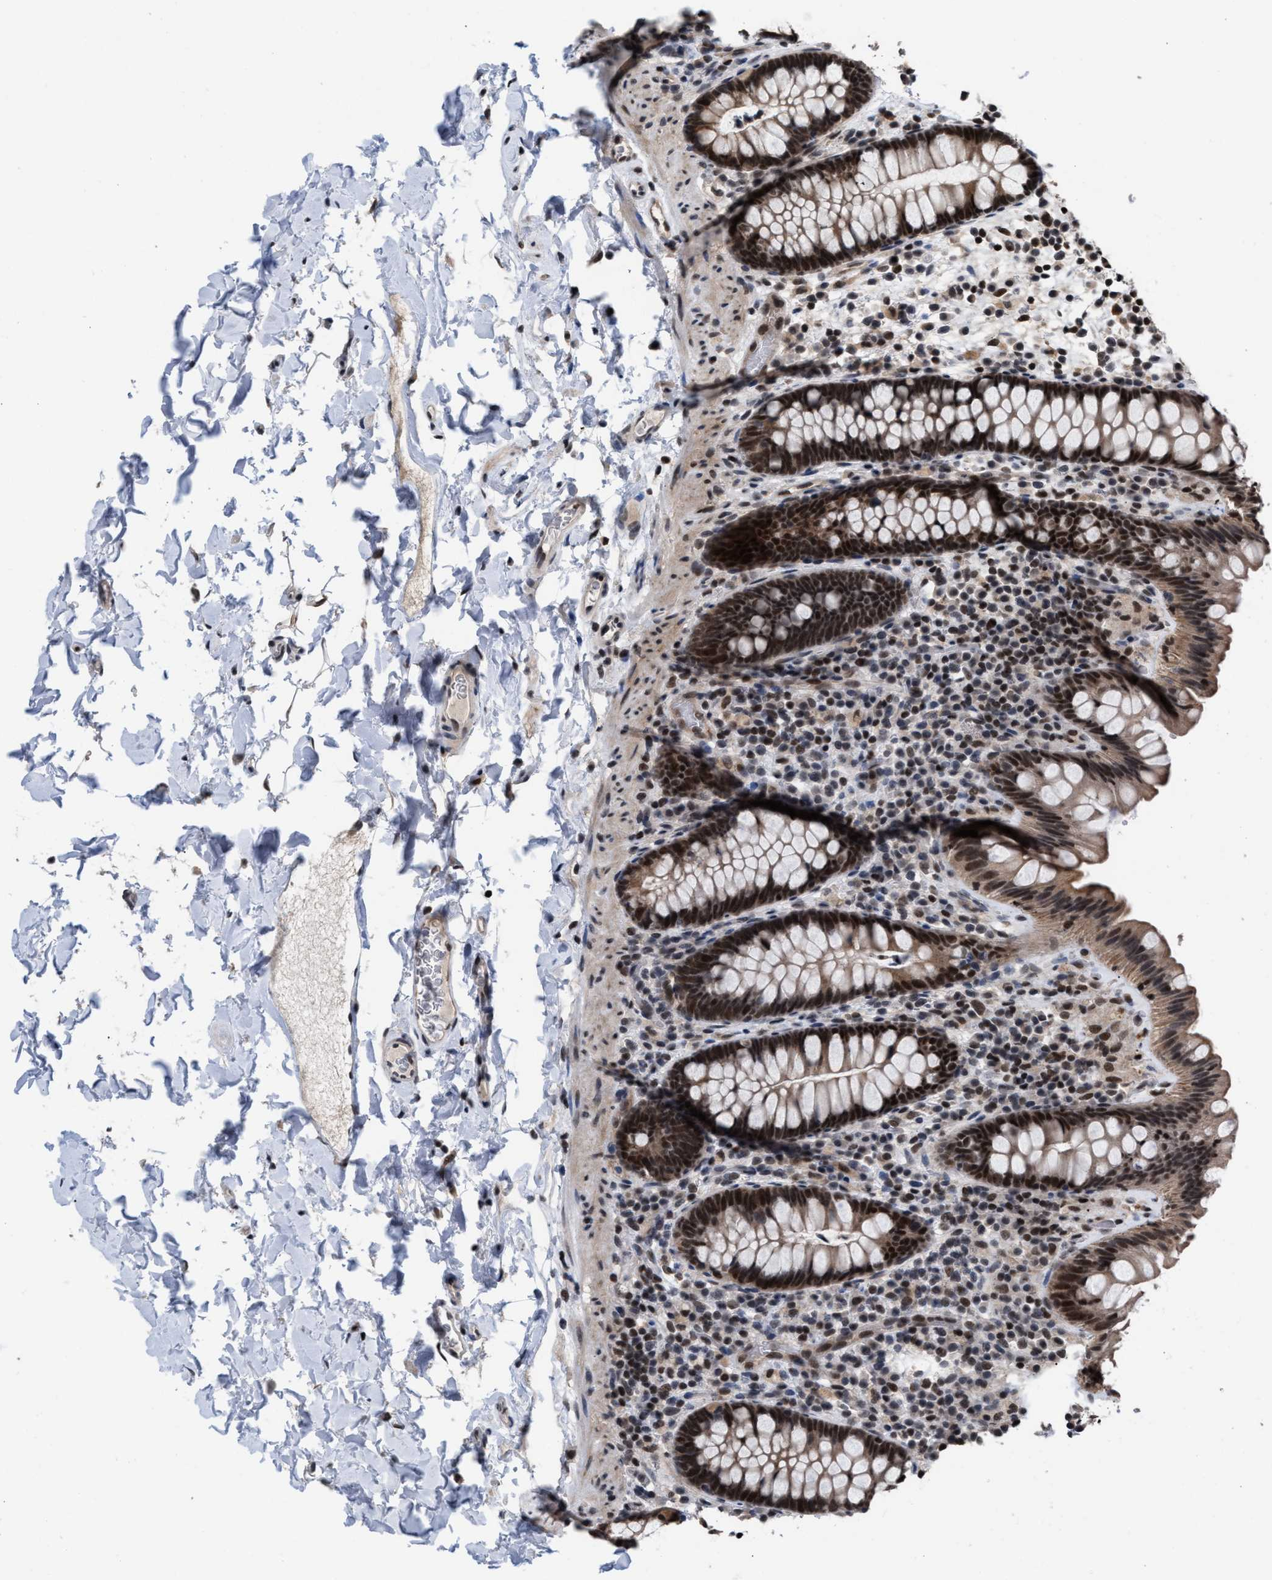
{"staining": {"intensity": "moderate", "quantity": "25%-75%", "location": "nuclear"}, "tissue": "colon", "cell_type": "Endothelial cells", "image_type": "normal", "snomed": [{"axis": "morphology", "description": "Normal tissue, NOS"}, {"axis": "topography", "description": "Colon"}], "caption": "High-magnification brightfield microscopy of benign colon stained with DAB (brown) and counterstained with hematoxylin (blue). endothelial cells exhibit moderate nuclear staining is present in about25%-75% of cells. (Brightfield microscopy of DAB IHC at high magnification).", "gene": "C9orf78", "patient": {"sex": "female", "age": 80}}